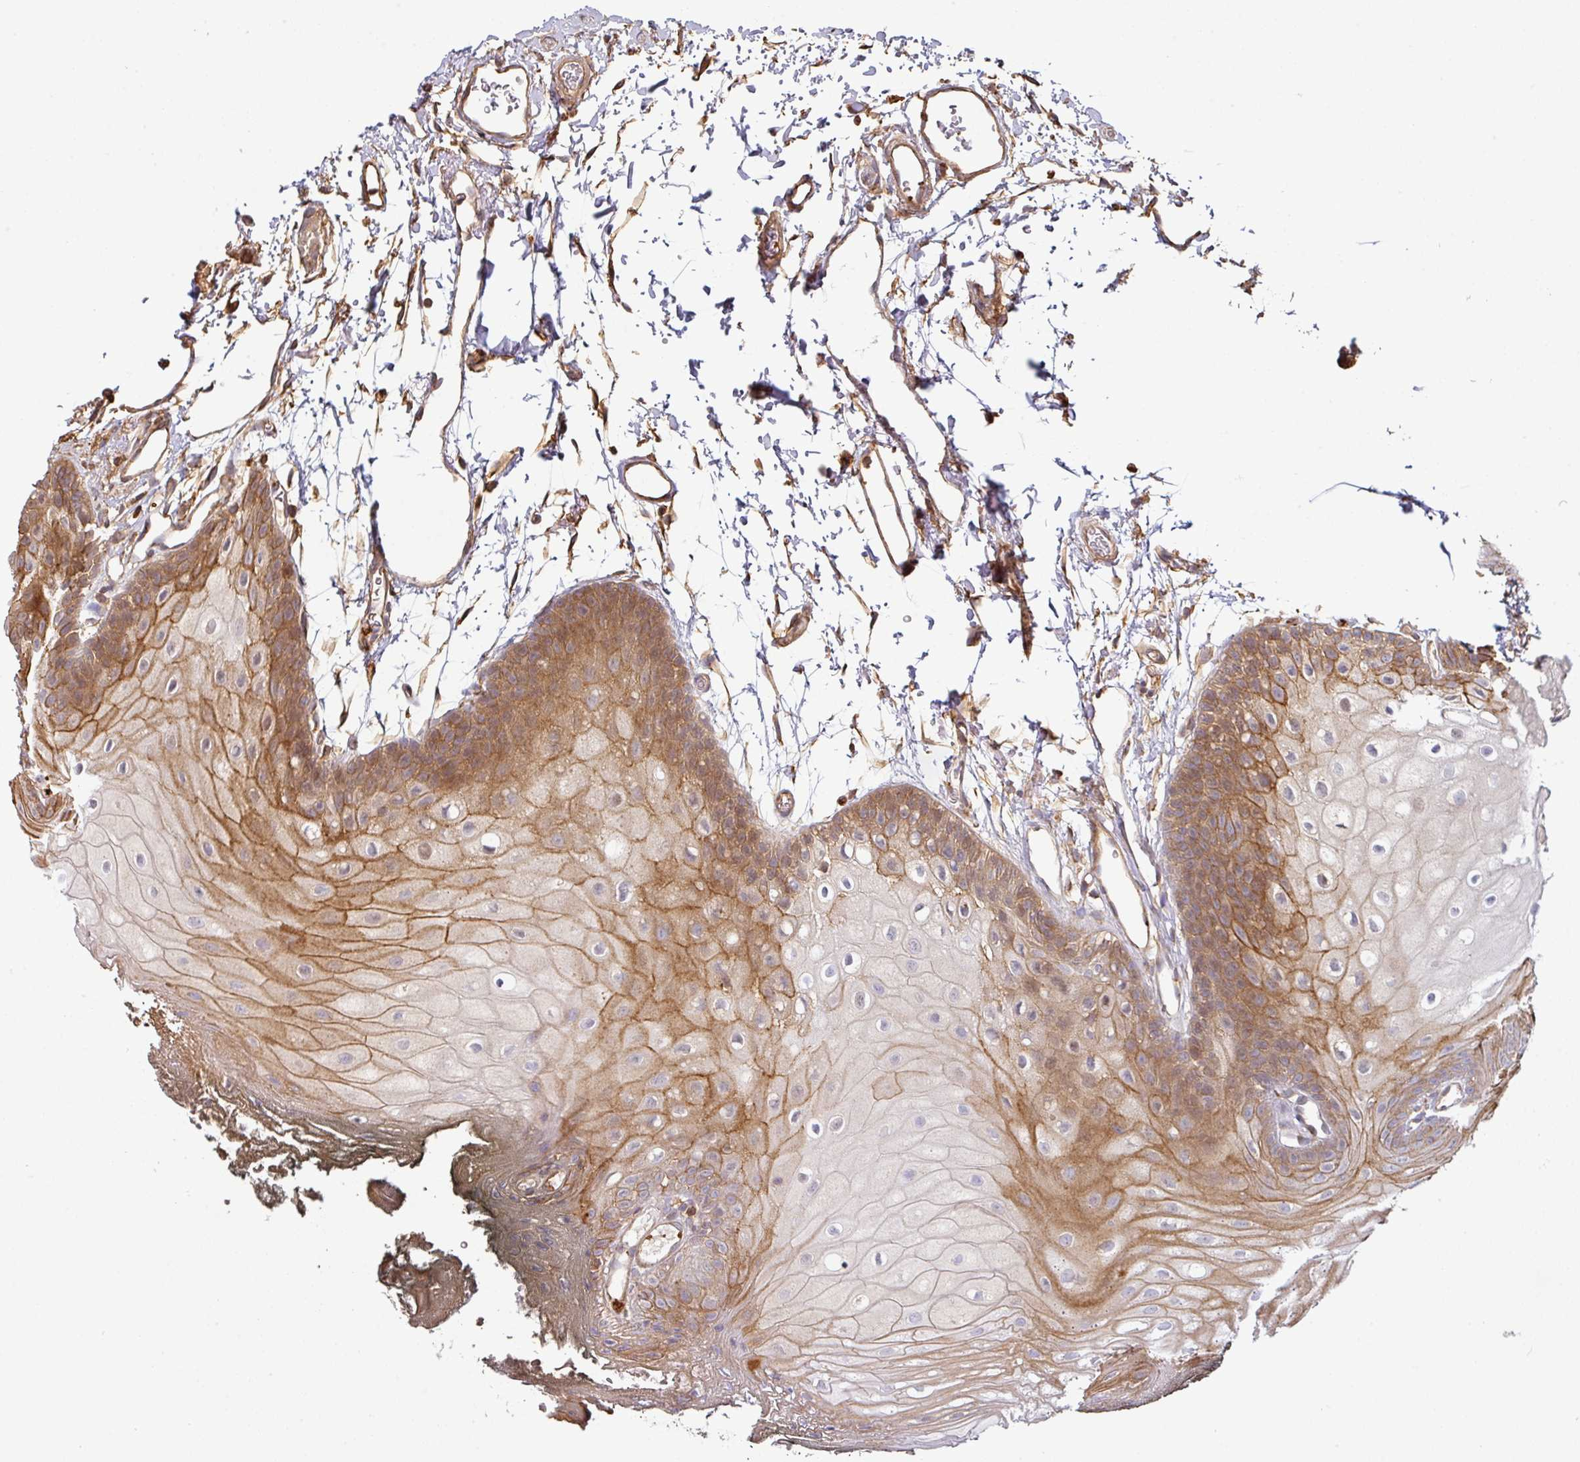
{"staining": {"intensity": "moderate", "quantity": "25%-75%", "location": "cytoplasmic/membranous"}, "tissue": "oral mucosa", "cell_type": "Squamous epithelial cells", "image_type": "normal", "snomed": [{"axis": "morphology", "description": "Normal tissue, NOS"}, {"axis": "morphology", "description": "Squamous cell carcinoma, NOS"}, {"axis": "topography", "description": "Oral tissue"}, {"axis": "topography", "description": "Head-Neck"}], "caption": "Protein staining exhibits moderate cytoplasmic/membranous staining in about 25%-75% of squamous epithelial cells in unremarkable oral mucosa. The staining was performed using DAB (3,3'-diaminobenzidine) to visualize the protein expression in brown, while the nuclei were stained in blue with hematoxylin (Magnification: 20x).", "gene": "CASP2", "patient": {"sex": "female", "age": 81}}